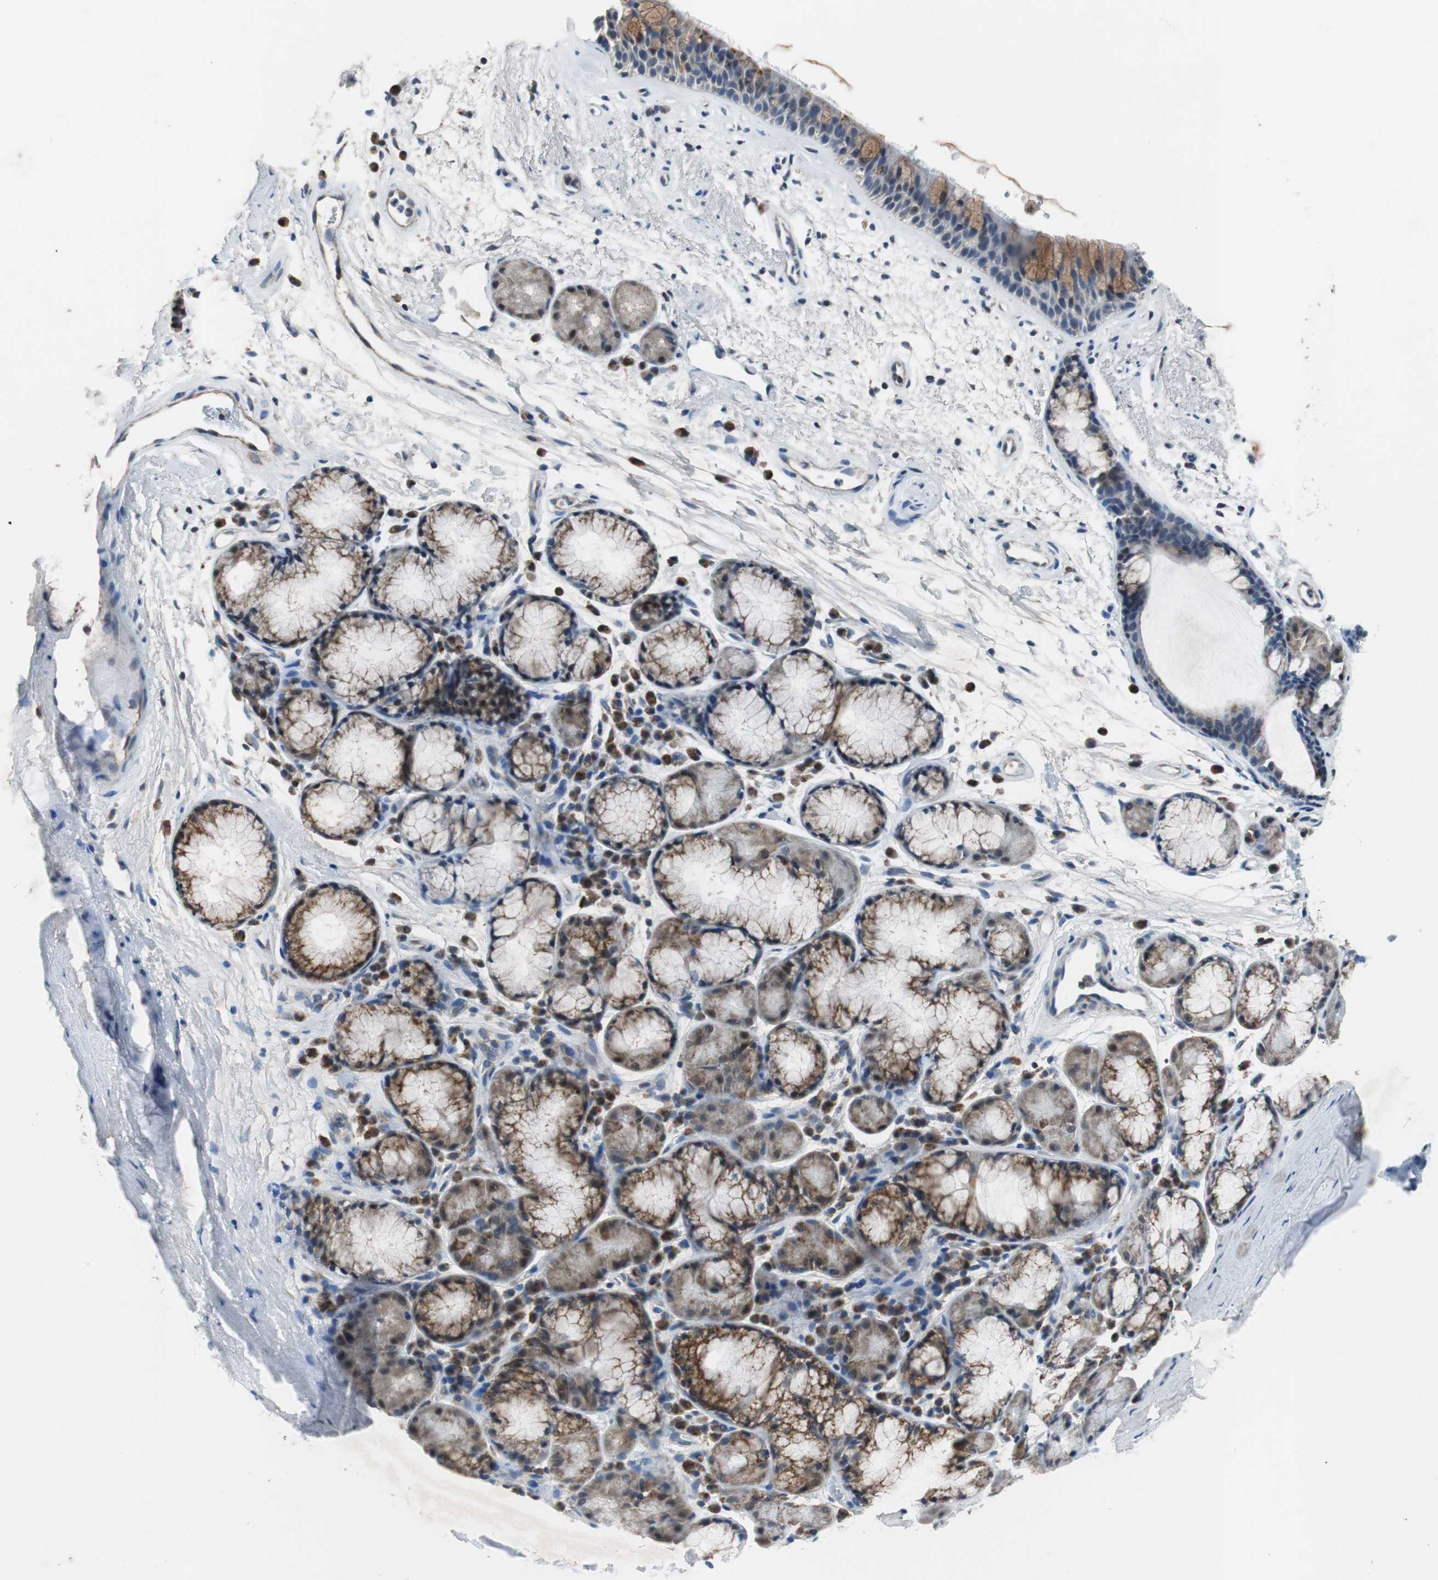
{"staining": {"intensity": "strong", "quantity": ">75%", "location": "cytoplasmic/membranous"}, "tissue": "bronchus", "cell_type": "Respiratory epithelial cells", "image_type": "normal", "snomed": [{"axis": "morphology", "description": "Normal tissue, NOS"}, {"axis": "topography", "description": "Bronchus"}], "caption": "Brown immunohistochemical staining in normal bronchus exhibits strong cytoplasmic/membranous staining in about >75% of respiratory epithelial cells. The staining was performed using DAB to visualize the protein expression in brown, while the nuclei were stained in blue with hematoxylin (Magnification: 20x).", "gene": "PITRM1", "patient": {"sex": "female", "age": 54}}